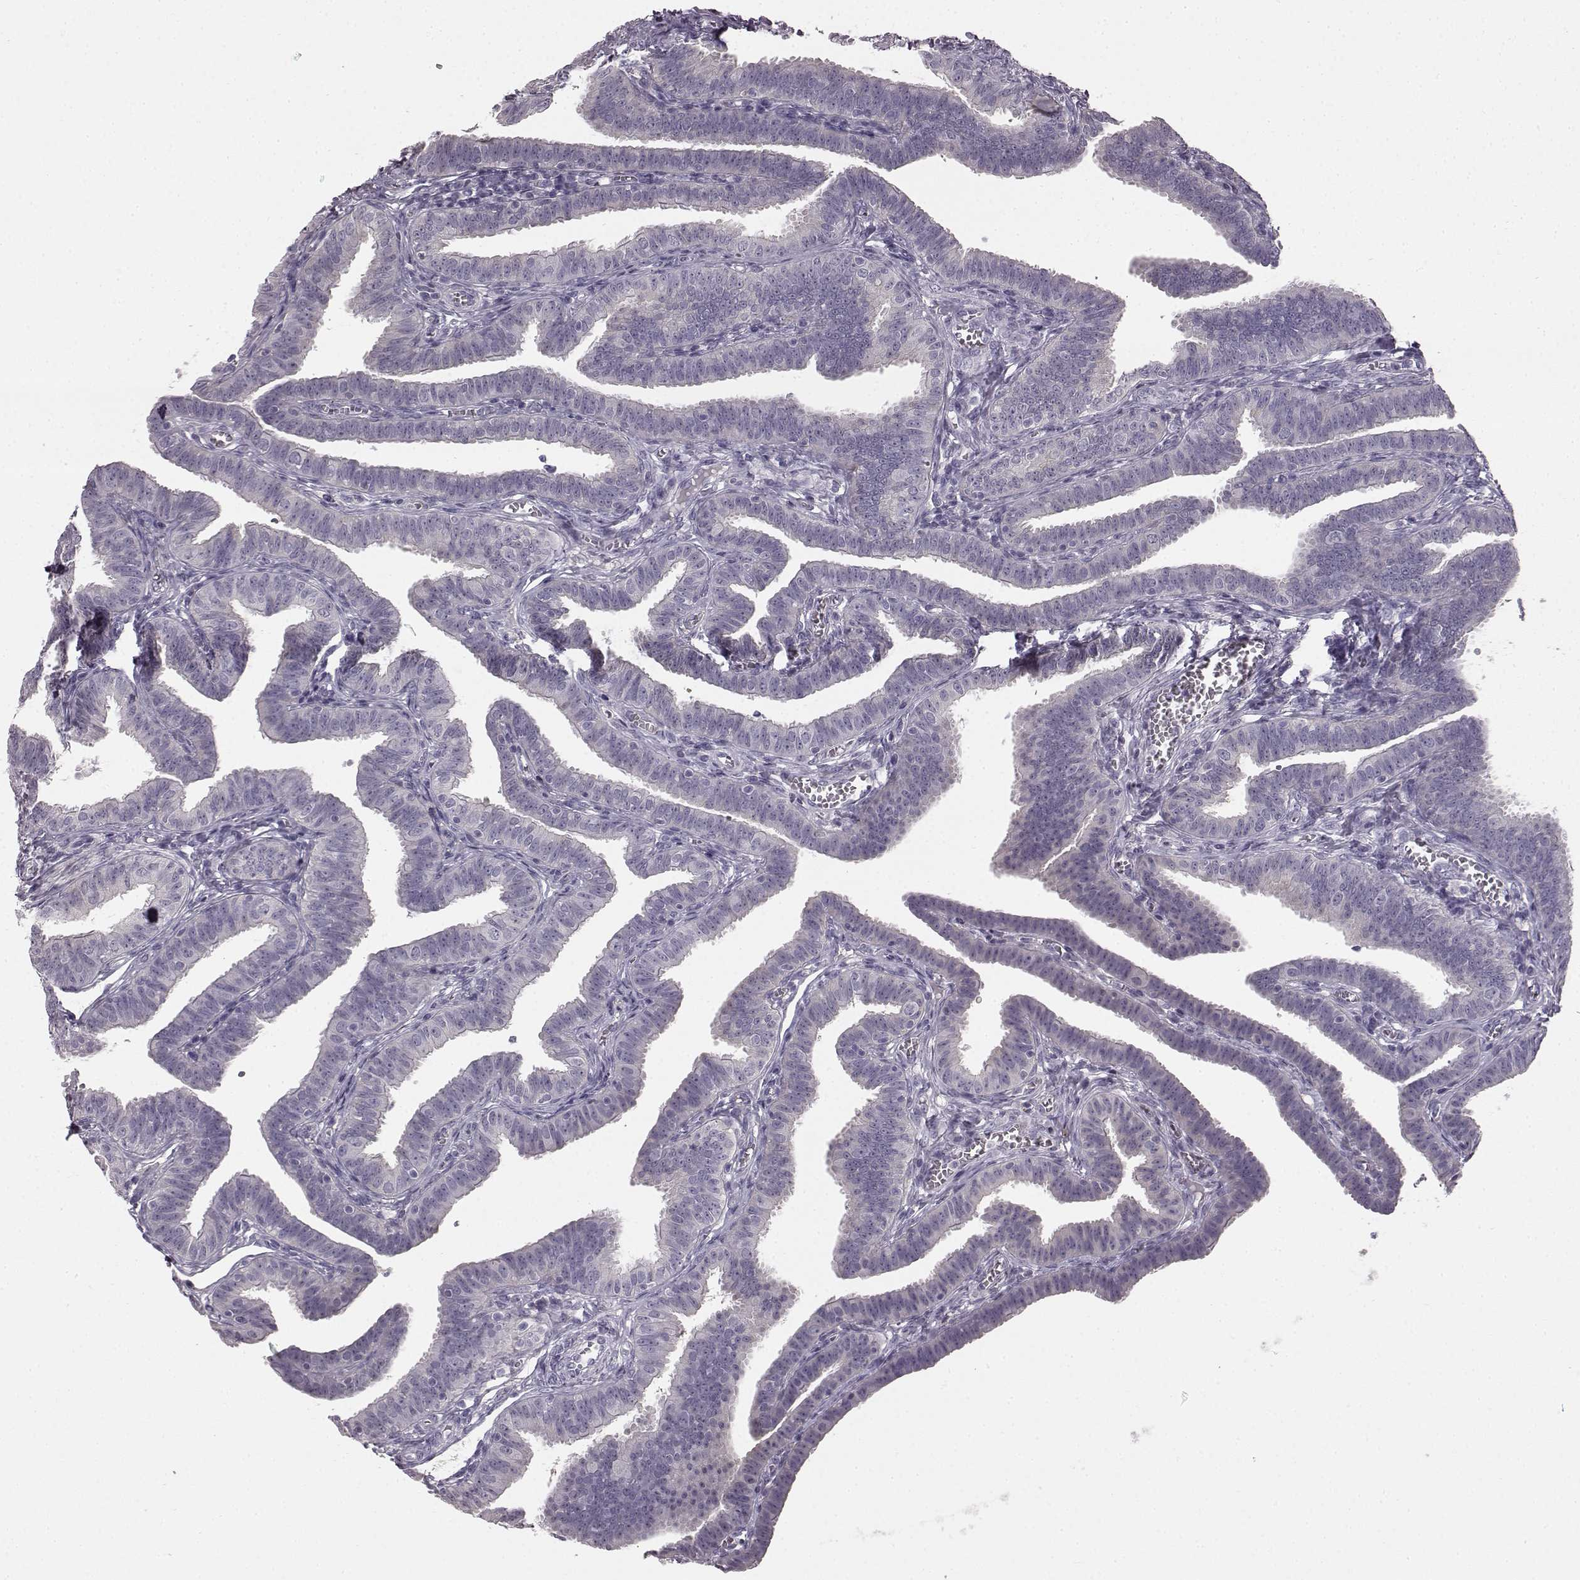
{"staining": {"intensity": "negative", "quantity": "none", "location": "none"}, "tissue": "fallopian tube", "cell_type": "Glandular cells", "image_type": "normal", "snomed": [{"axis": "morphology", "description": "Normal tissue, NOS"}, {"axis": "topography", "description": "Fallopian tube"}], "caption": "Protein analysis of unremarkable fallopian tube shows no significant expression in glandular cells. Brightfield microscopy of immunohistochemistry stained with DAB (3,3'-diaminobenzidine) (brown) and hematoxylin (blue), captured at high magnification.", "gene": "KRT81", "patient": {"sex": "female", "age": 25}}